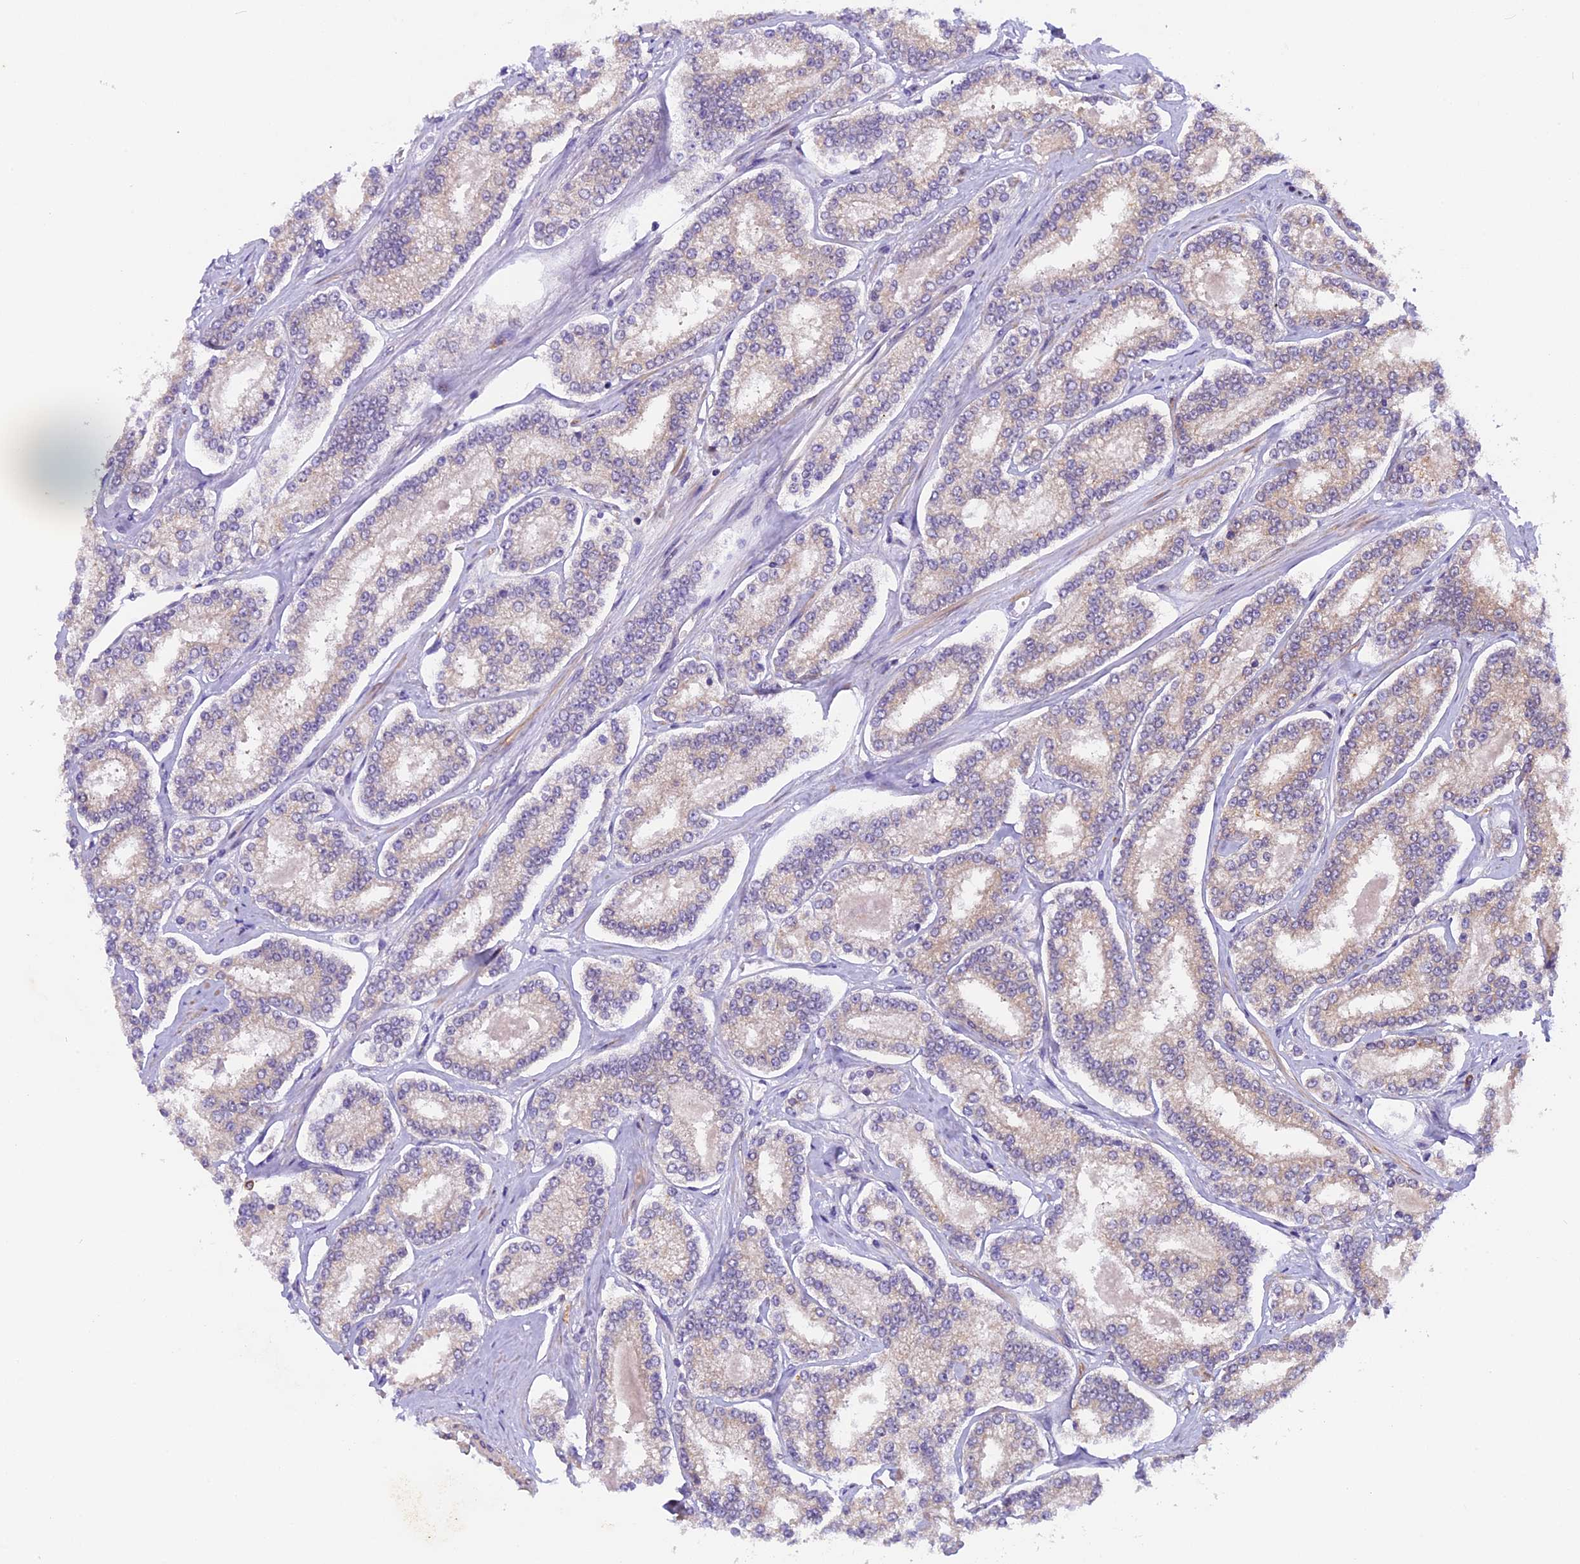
{"staining": {"intensity": "negative", "quantity": "none", "location": "none"}, "tissue": "prostate cancer", "cell_type": "Tumor cells", "image_type": "cancer", "snomed": [{"axis": "morphology", "description": "Normal tissue, NOS"}, {"axis": "morphology", "description": "Adenocarcinoma, High grade"}, {"axis": "topography", "description": "Prostate"}], "caption": "Tumor cells are negative for protein expression in human prostate high-grade adenocarcinoma. (Immunohistochemistry (ihc), brightfield microscopy, high magnification).", "gene": "CCDC9B", "patient": {"sex": "male", "age": 83}}